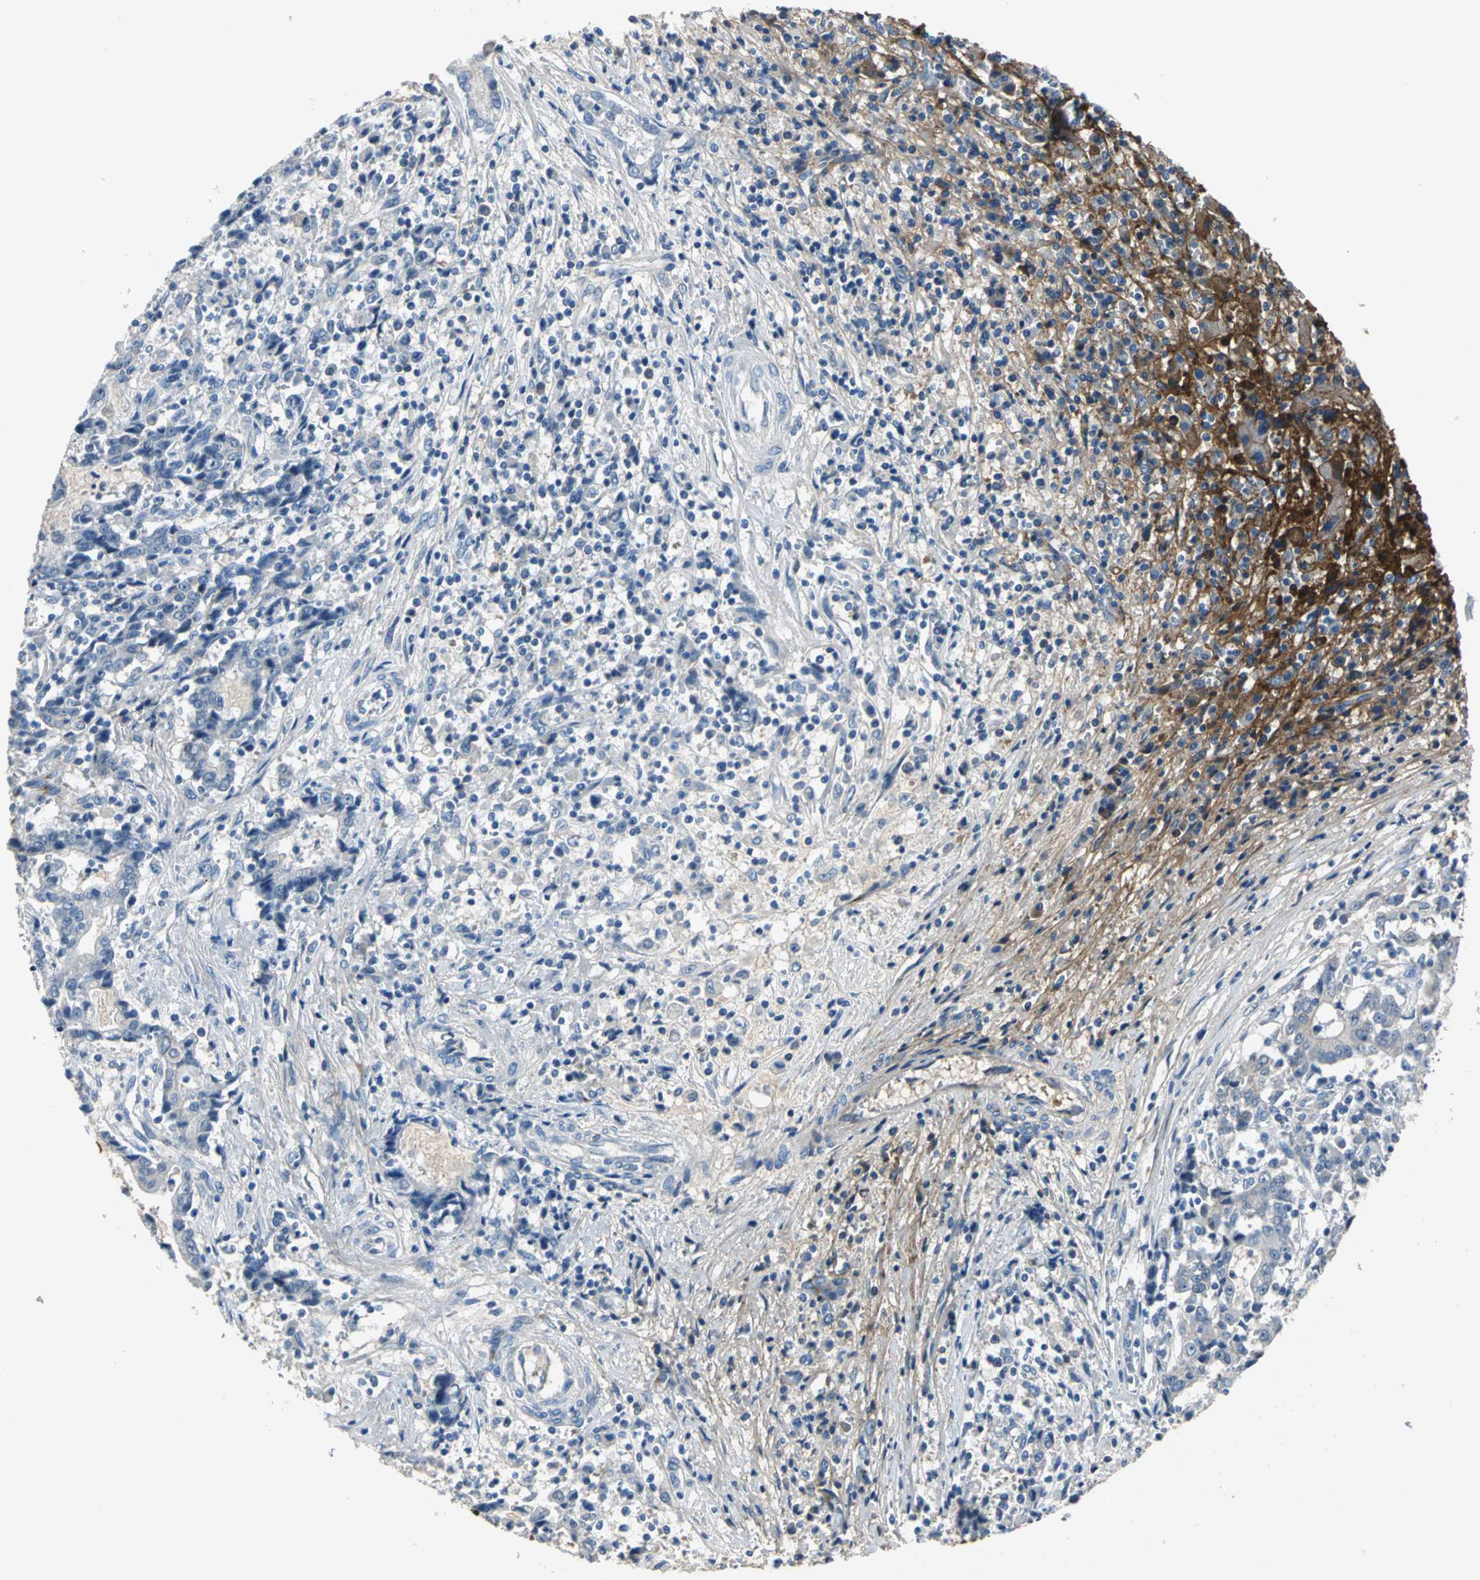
{"staining": {"intensity": "negative", "quantity": "none", "location": "none"}, "tissue": "liver cancer", "cell_type": "Tumor cells", "image_type": "cancer", "snomed": [{"axis": "morphology", "description": "Cholangiocarcinoma"}, {"axis": "topography", "description": "Liver"}], "caption": "Tumor cells show no significant protein expression in liver cancer.", "gene": "EFNB3", "patient": {"sex": "male", "age": 57}}